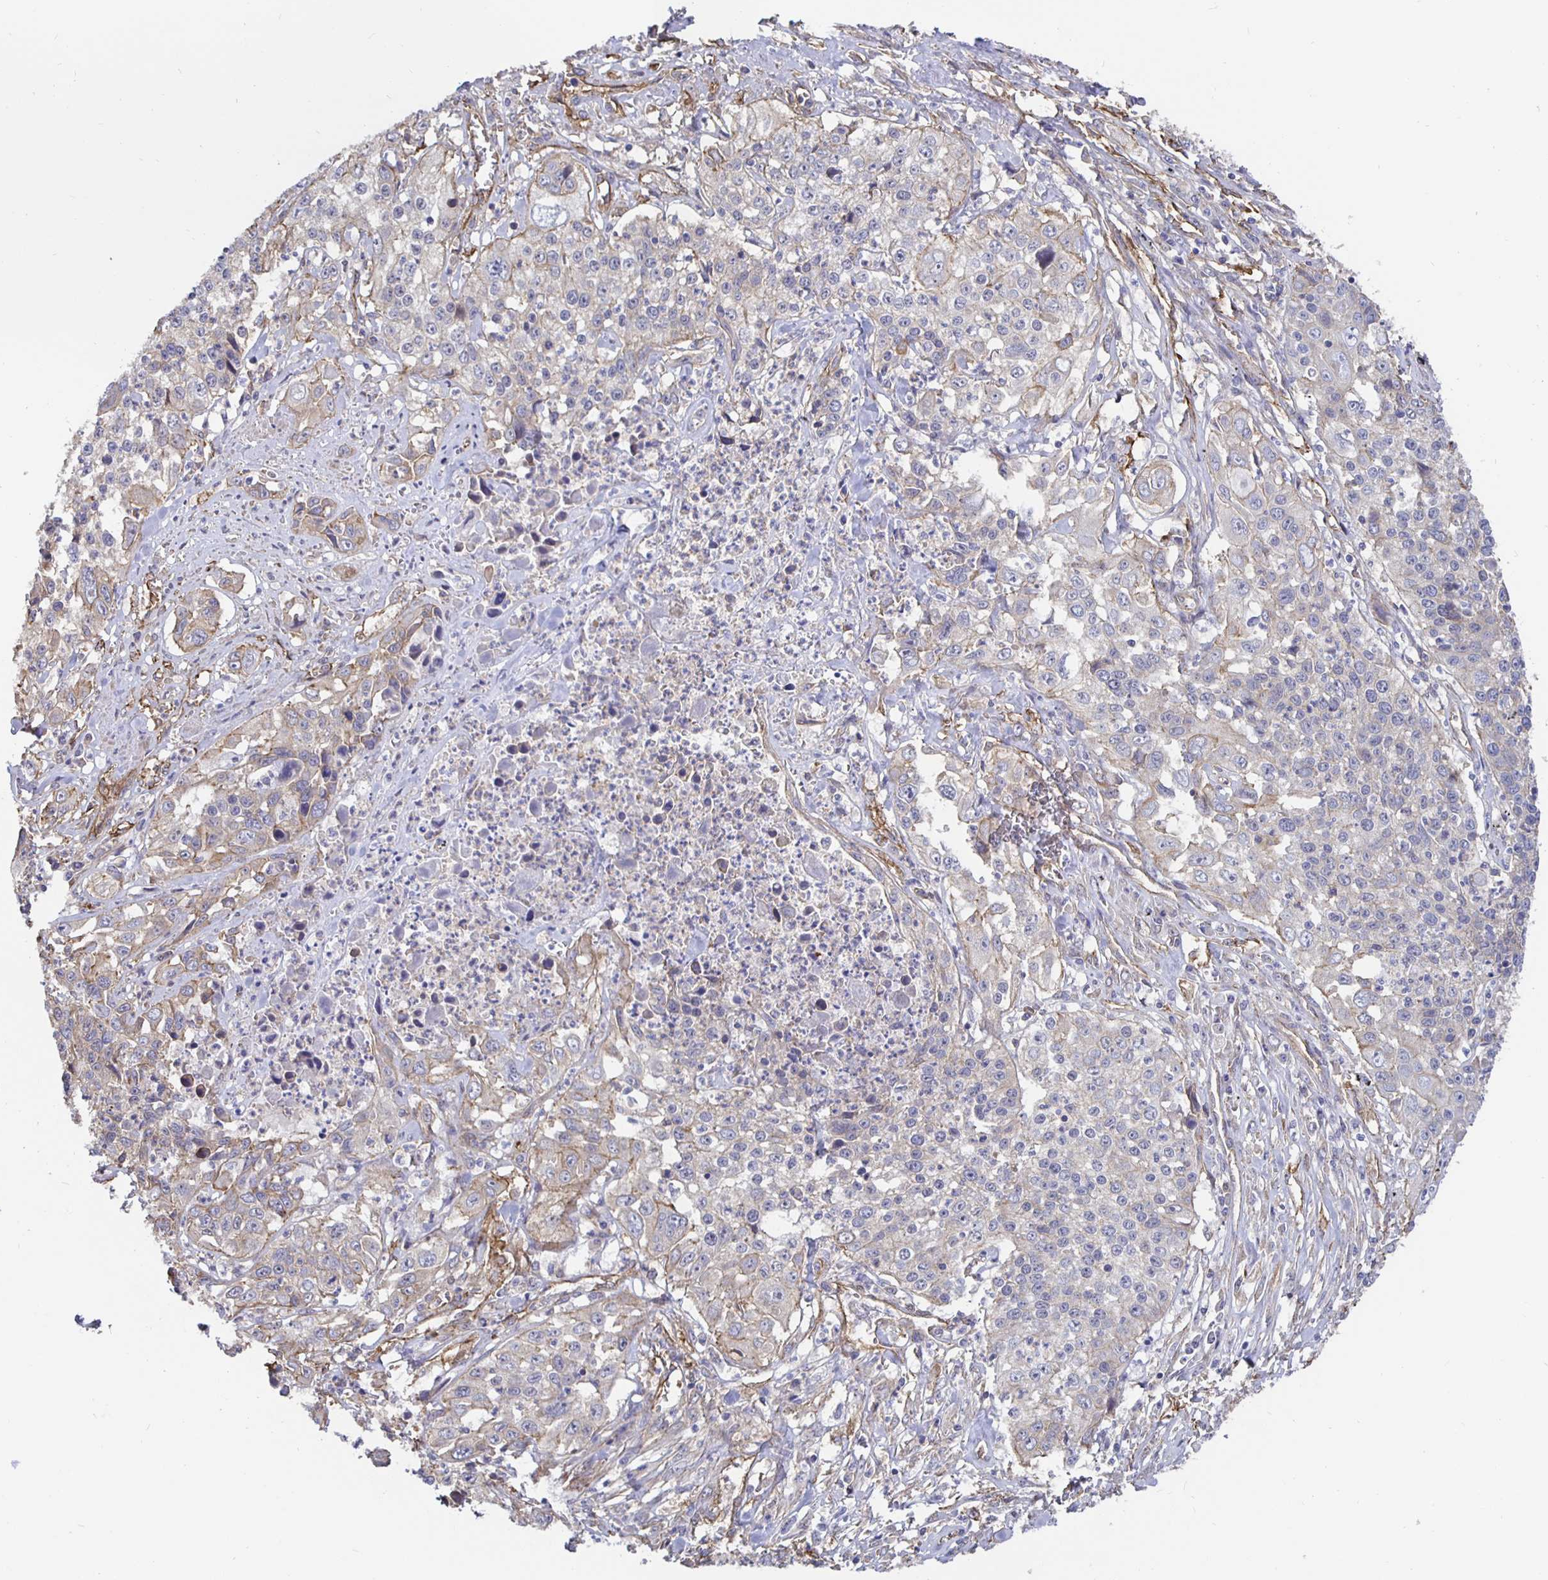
{"staining": {"intensity": "negative", "quantity": "none", "location": "none"}, "tissue": "lung cancer", "cell_type": "Tumor cells", "image_type": "cancer", "snomed": [{"axis": "morphology", "description": "Squamous cell carcinoma, NOS"}, {"axis": "morphology", "description": "Squamous cell carcinoma, metastatic, NOS"}, {"axis": "topography", "description": "Lung"}, {"axis": "topography", "description": "Pleura, NOS"}], "caption": "Image shows no significant protein staining in tumor cells of squamous cell carcinoma (lung).", "gene": "ARHGEF39", "patient": {"sex": "male", "age": 72}}